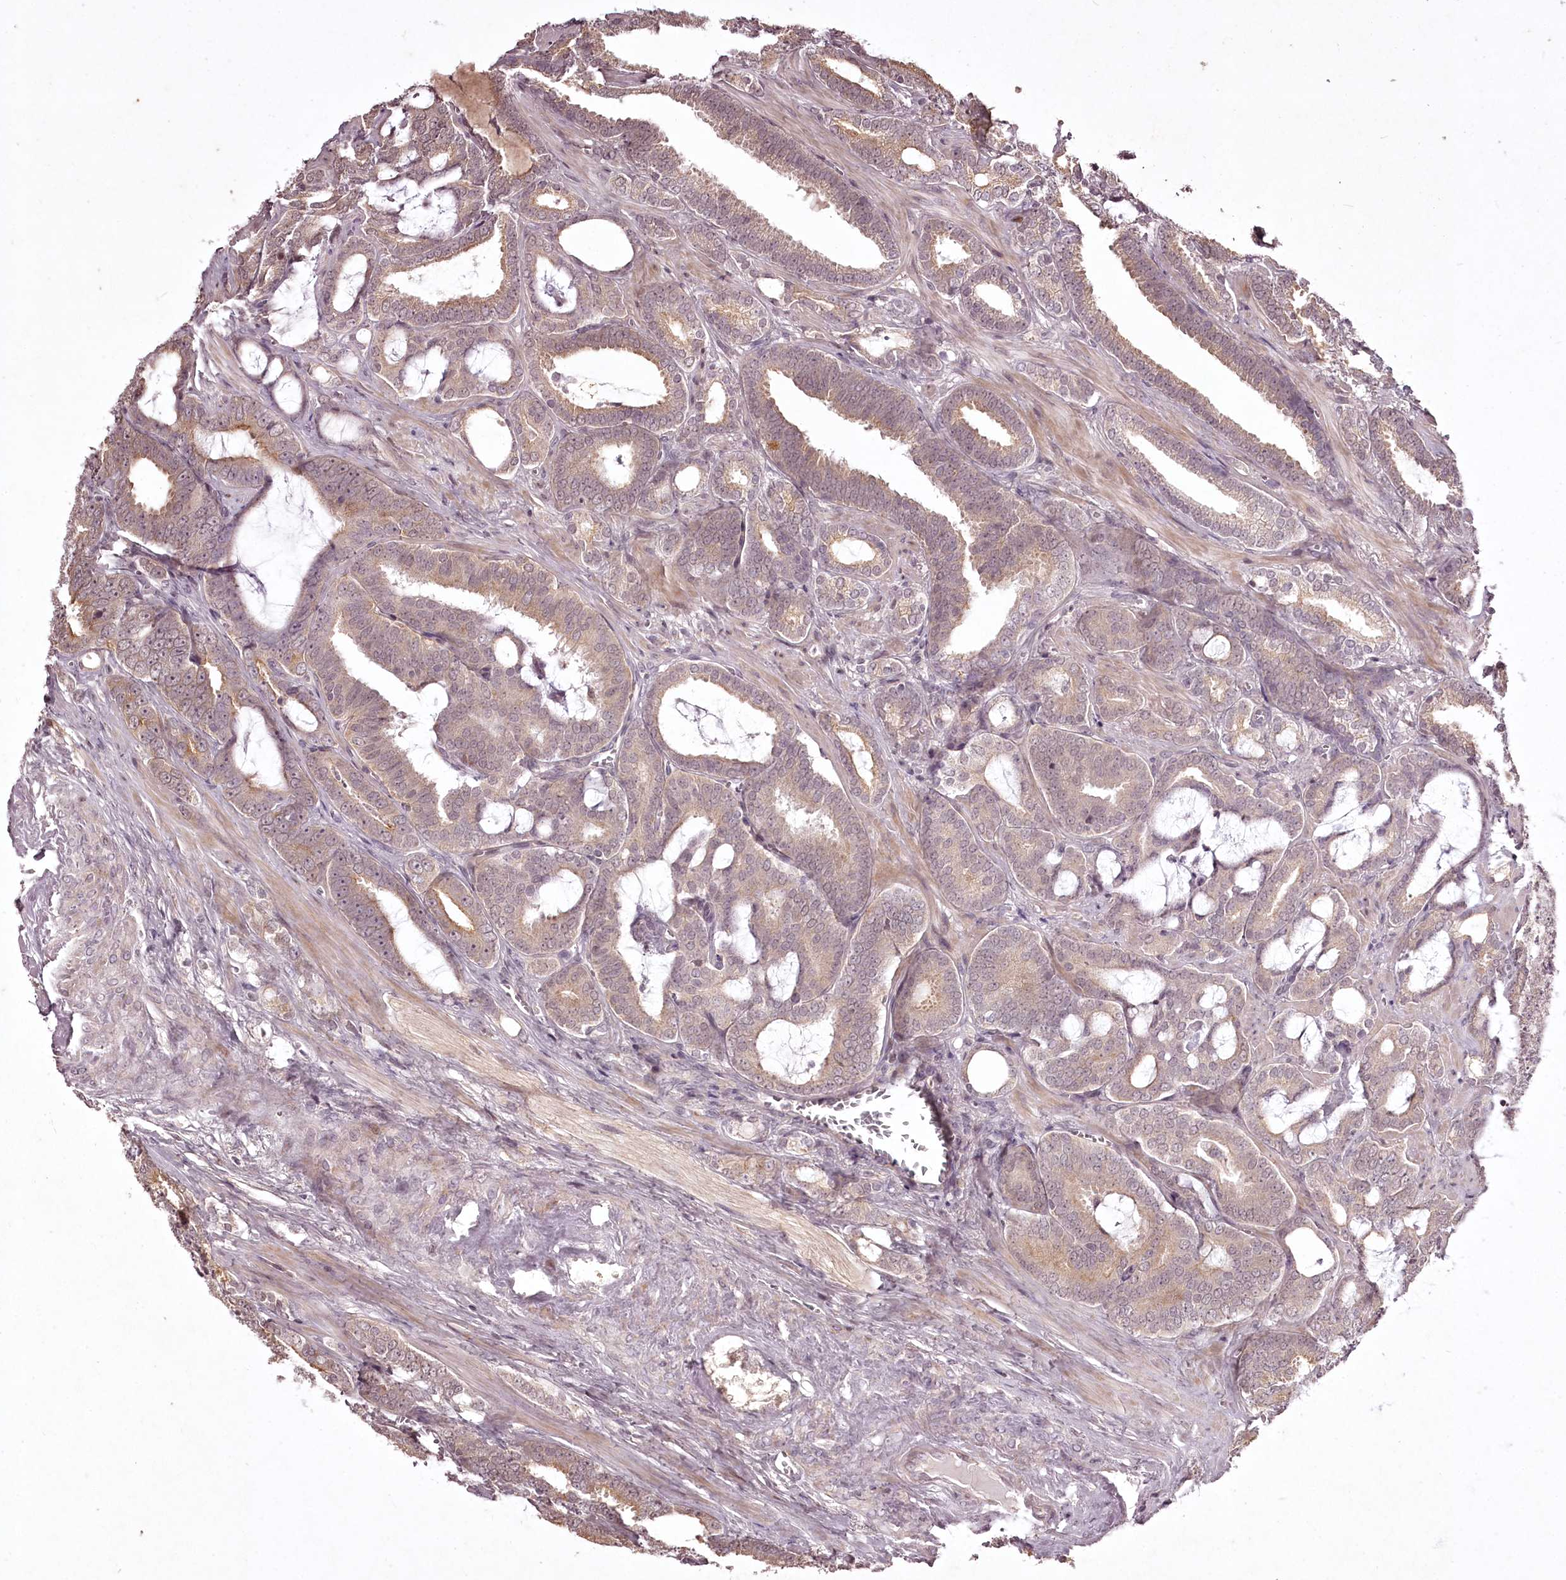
{"staining": {"intensity": "weak", "quantity": "25%-75%", "location": "cytoplasmic/membranous,nuclear"}, "tissue": "prostate cancer", "cell_type": "Tumor cells", "image_type": "cancer", "snomed": [{"axis": "morphology", "description": "Adenocarcinoma, High grade"}, {"axis": "topography", "description": "Prostate and seminal vesicle, NOS"}], "caption": "High-grade adenocarcinoma (prostate) stained for a protein (brown) shows weak cytoplasmic/membranous and nuclear positive expression in about 25%-75% of tumor cells.", "gene": "ADRA1D", "patient": {"sex": "male", "age": 67}}